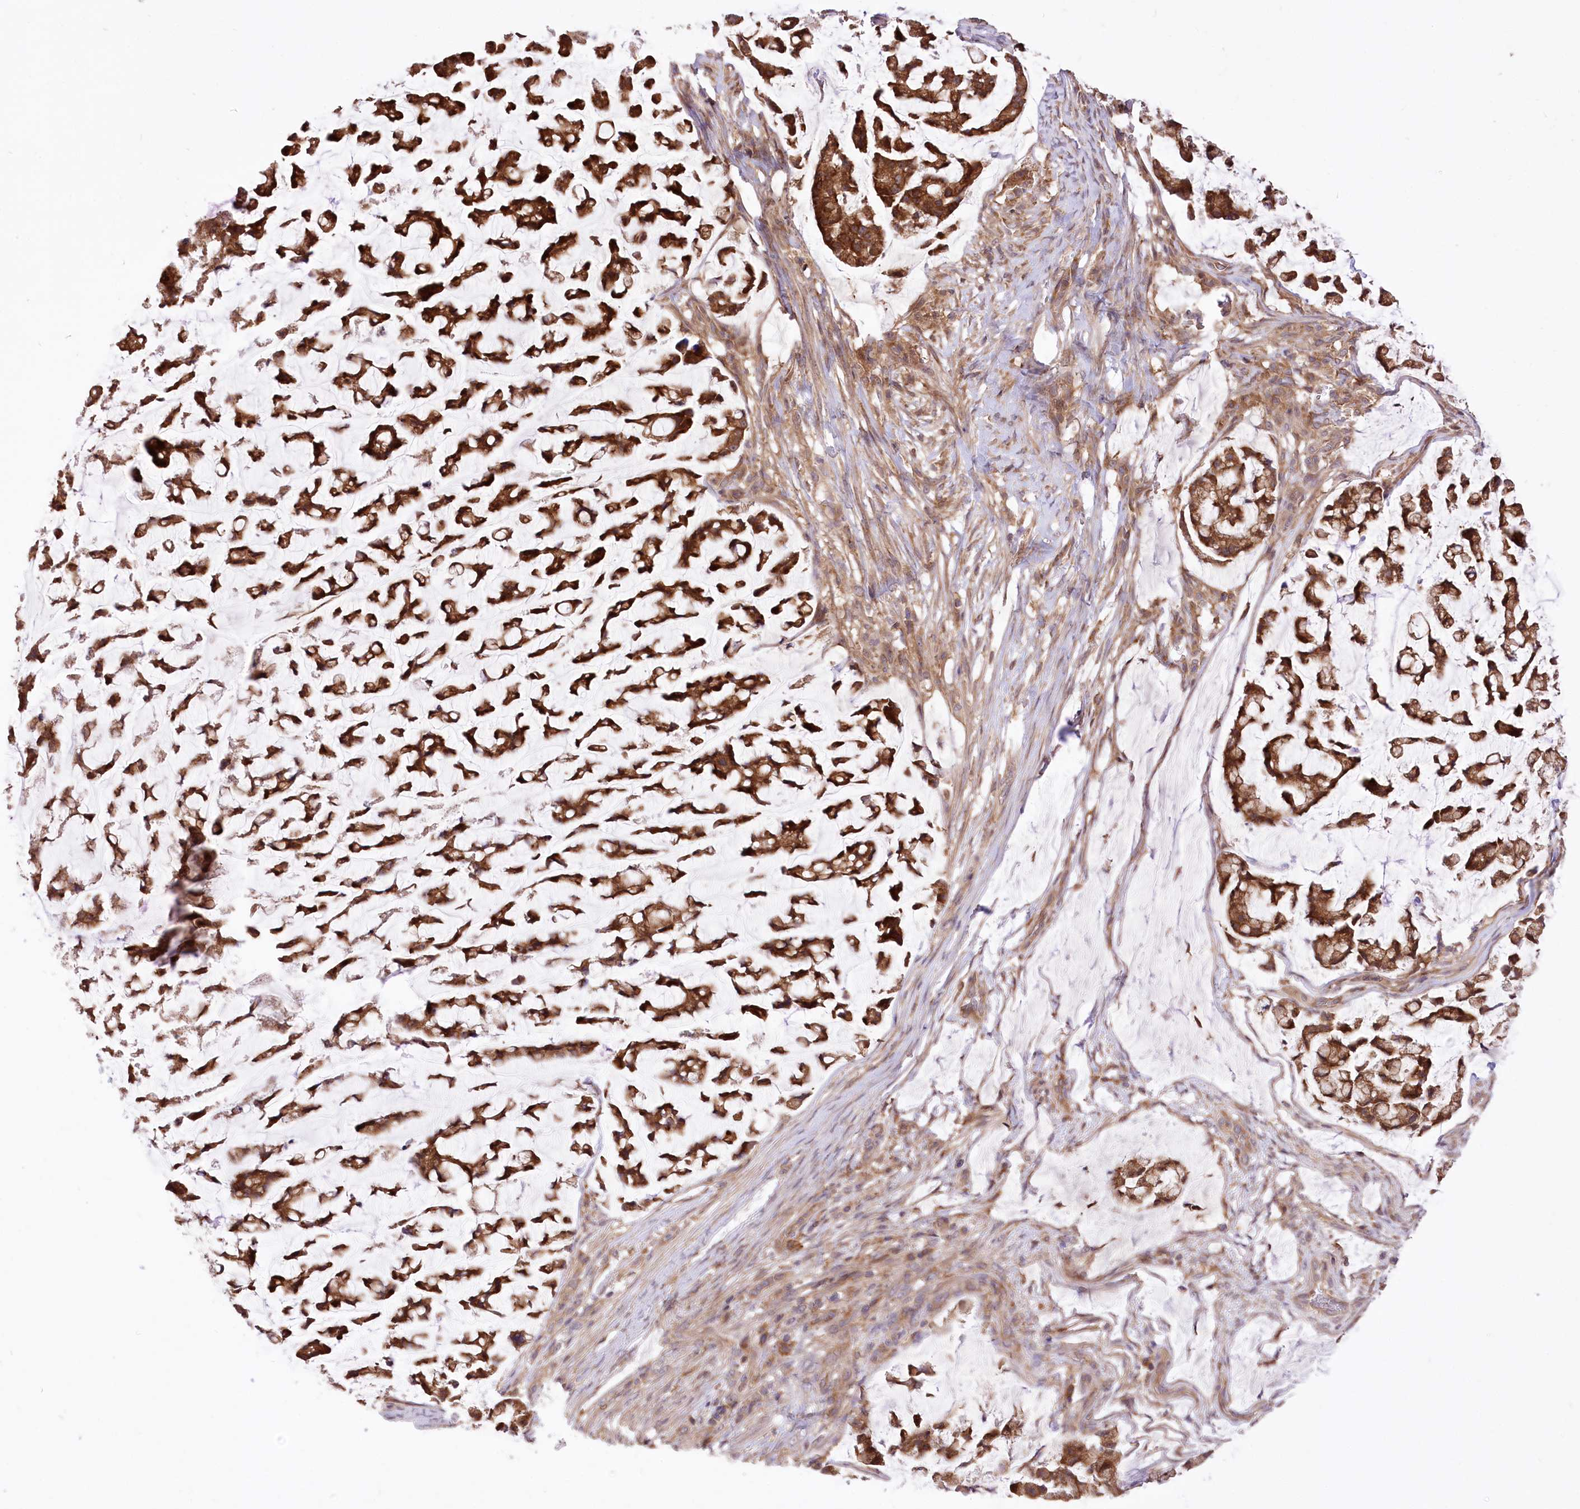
{"staining": {"intensity": "strong", "quantity": ">75%", "location": "cytoplasmic/membranous"}, "tissue": "stomach cancer", "cell_type": "Tumor cells", "image_type": "cancer", "snomed": [{"axis": "morphology", "description": "Adenocarcinoma, NOS"}, {"axis": "topography", "description": "Stomach, lower"}], "caption": "This photomicrograph exhibits immunohistochemistry staining of human stomach cancer, with high strong cytoplasmic/membranous staining in about >75% of tumor cells.", "gene": "XYLB", "patient": {"sex": "male", "age": 67}}